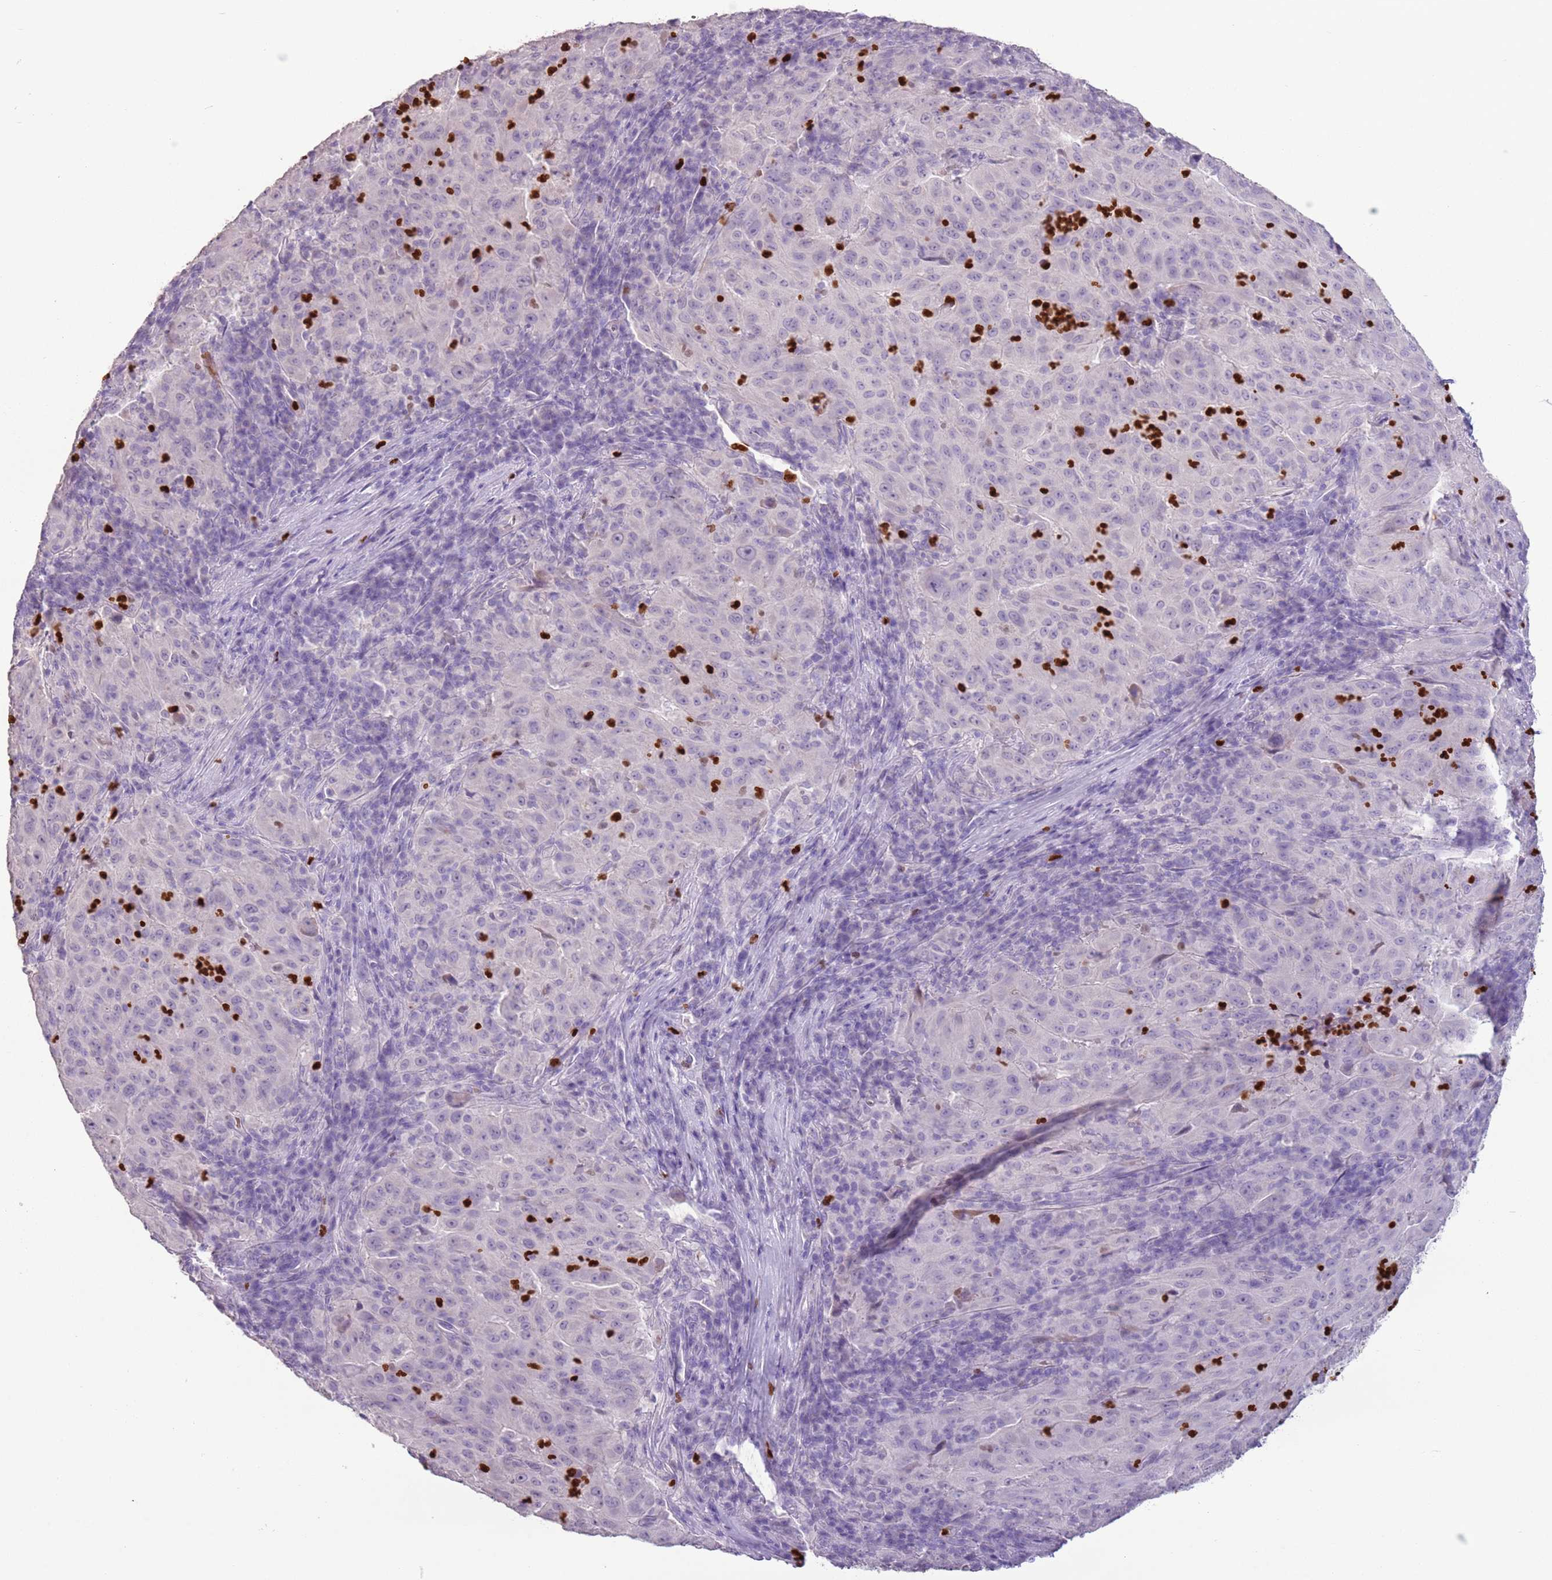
{"staining": {"intensity": "negative", "quantity": "none", "location": "none"}, "tissue": "pancreatic cancer", "cell_type": "Tumor cells", "image_type": "cancer", "snomed": [{"axis": "morphology", "description": "Adenocarcinoma, NOS"}, {"axis": "topography", "description": "Pancreas"}], "caption": "Tumor cells are negative for brown protein staining in adenocarcinoma (pancreatic).", "gene": "CELF6", "patient": {"sex": "male", "age": 63}}